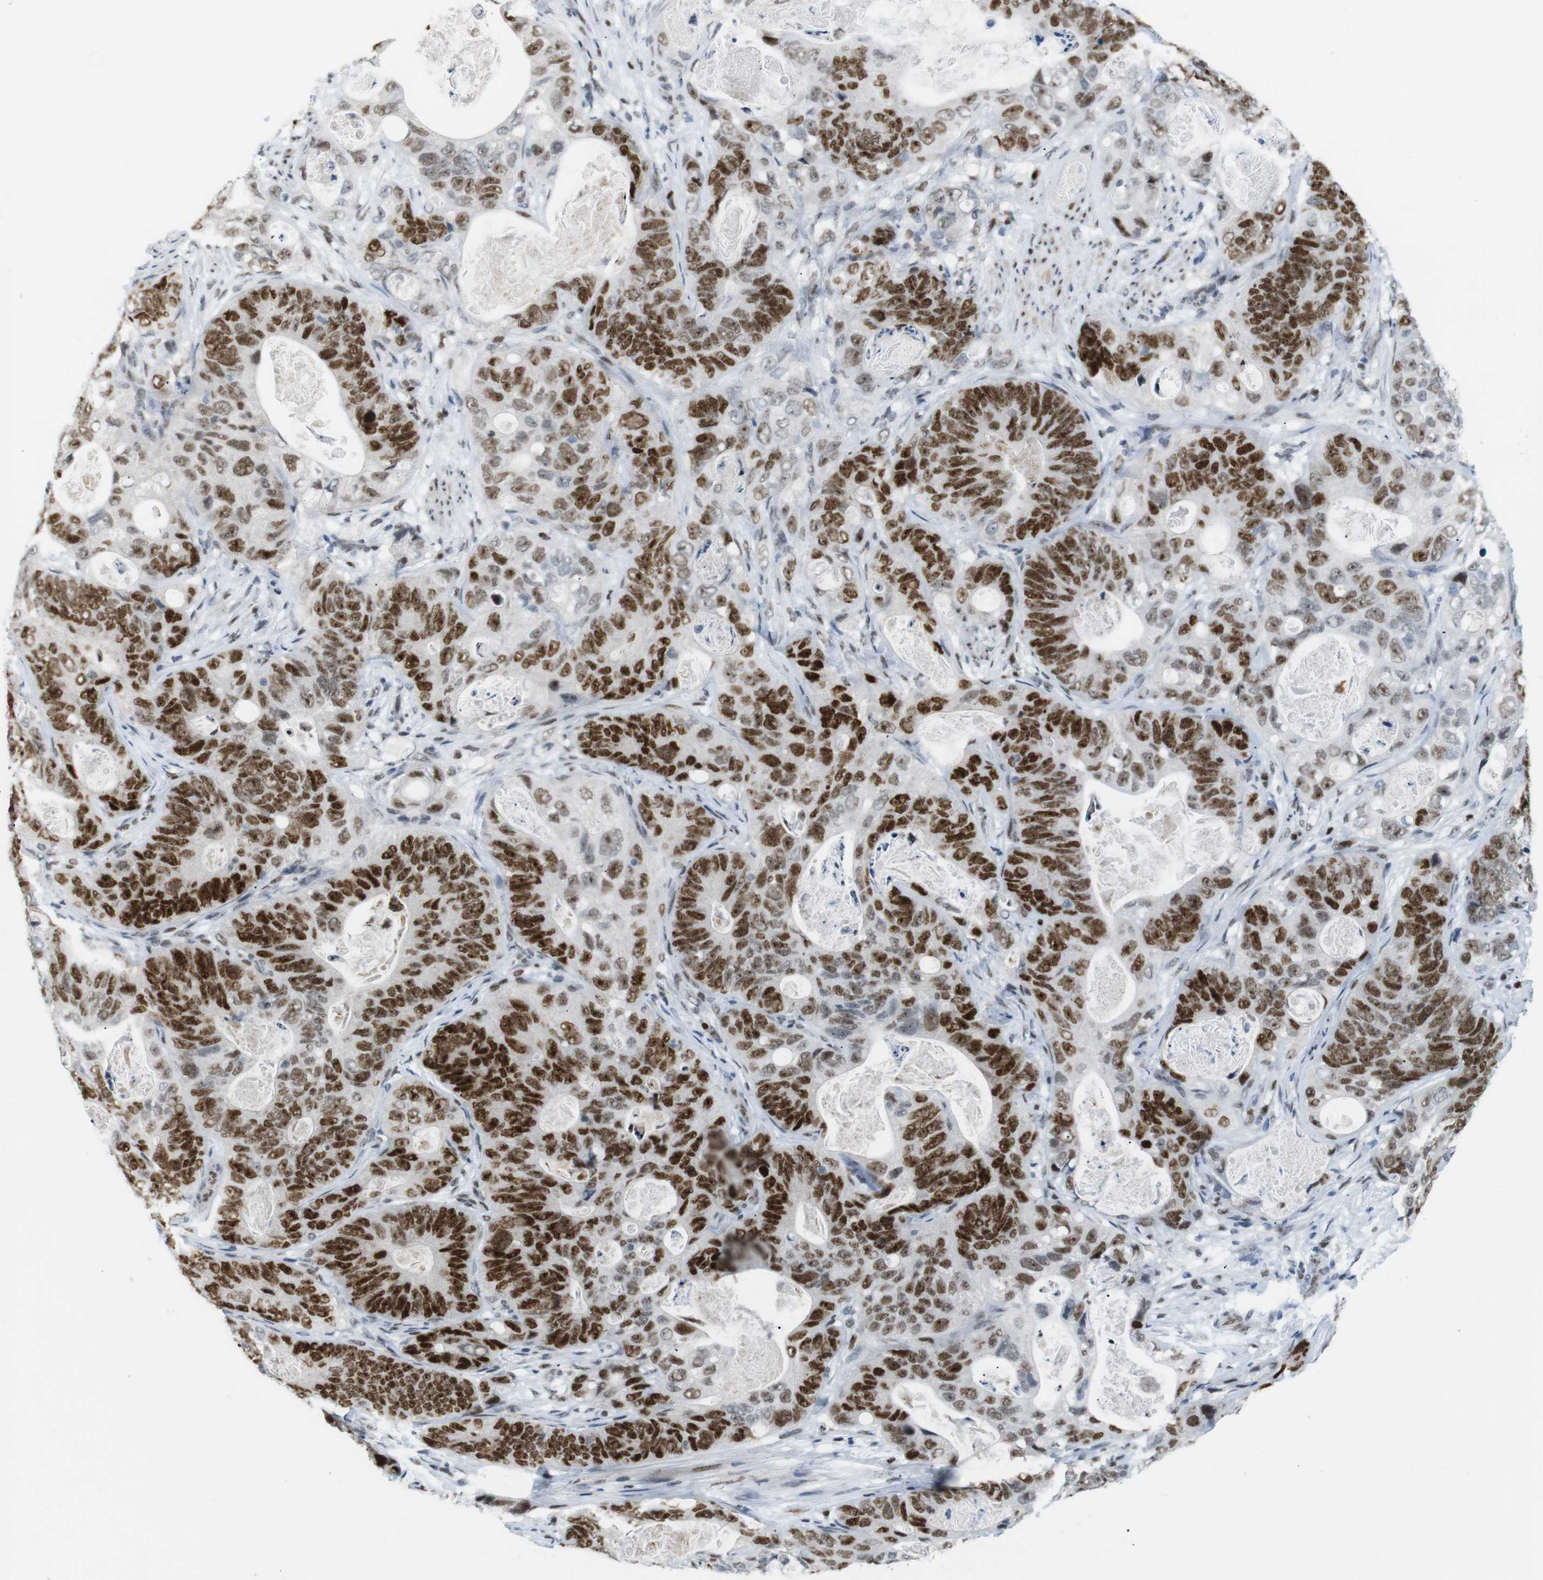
{"staining": {"intensity": "strong", "quantity": ">75%", "location": "nuclear"}, "tissue": "stomach cancer", "cell_type": "Tumor cells", "image_type": "cancer", "snomed": [{"axis": "morphology", "description": "Adenocarcinoma, NOS"}, {"axis": "topography", "description": "Stomach"}], "caption": "Stomach cancer (adenocarcinoma) stained with a protein marker demonstrates strong staining in tumor cells.", "gene": "RIOX2", "patient": {"sex": "female", "age": 89}}